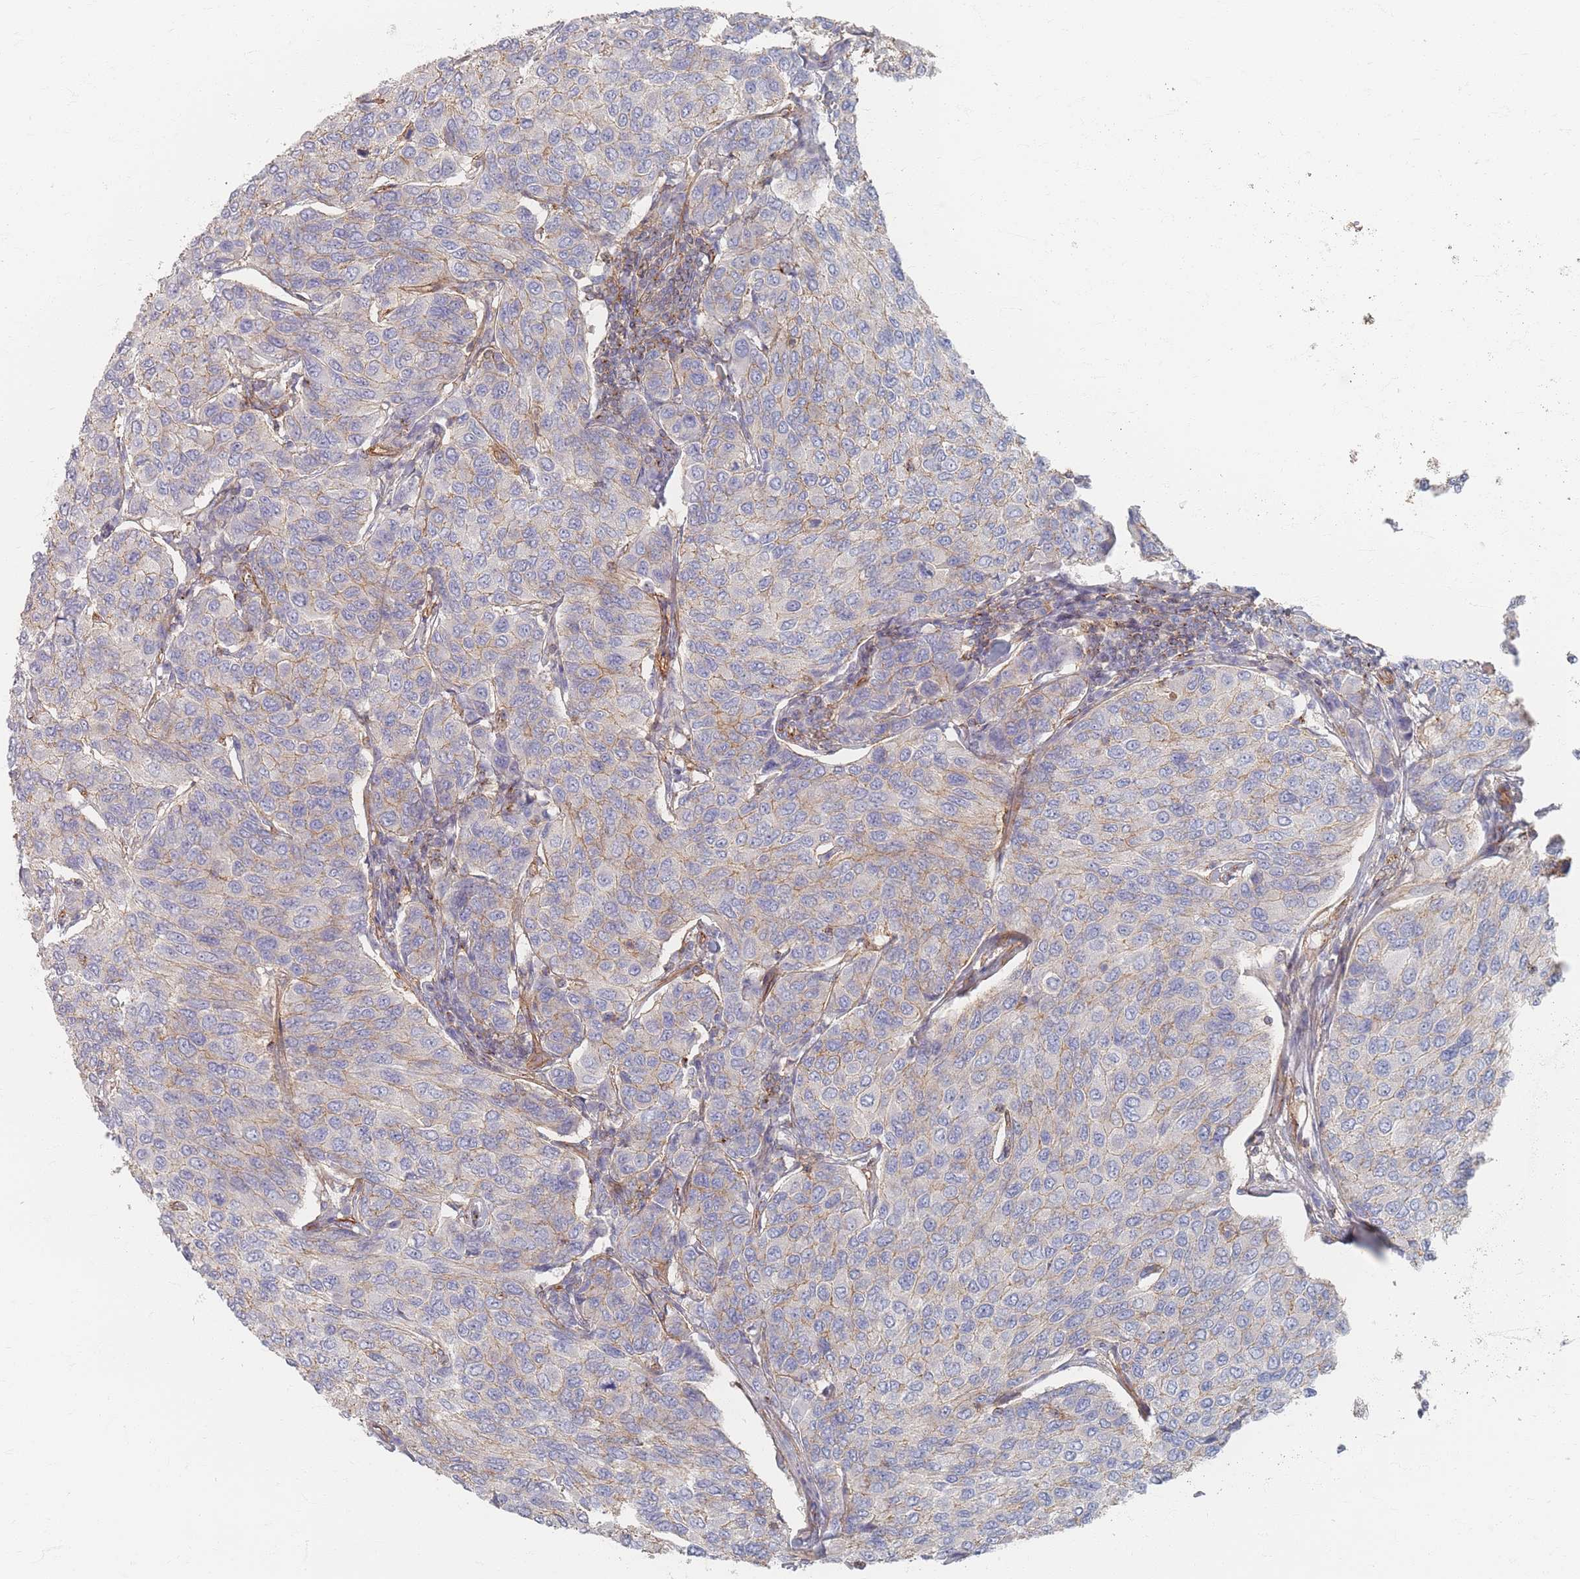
{"staining": {"intensity": "weak", "quantity": "<25%", "location": "cytoplasmic/membranous"}, "tissue": "breast cancer", "cell_type": "Tumor cells", "image_type": "cancer", "snomed": [{"axis": "morphology", "description": "Duct carcinoma"}, {"axis": "topography", "description": "Breast"}], "caption": "IHC image of neoplastic tissue: breast invasive ductal carcinoma stained with DAB demonstrates no significant protein staining in tumor cells.", "gene": "GNB1", "patient": {"sex": "female", "age": 55}}